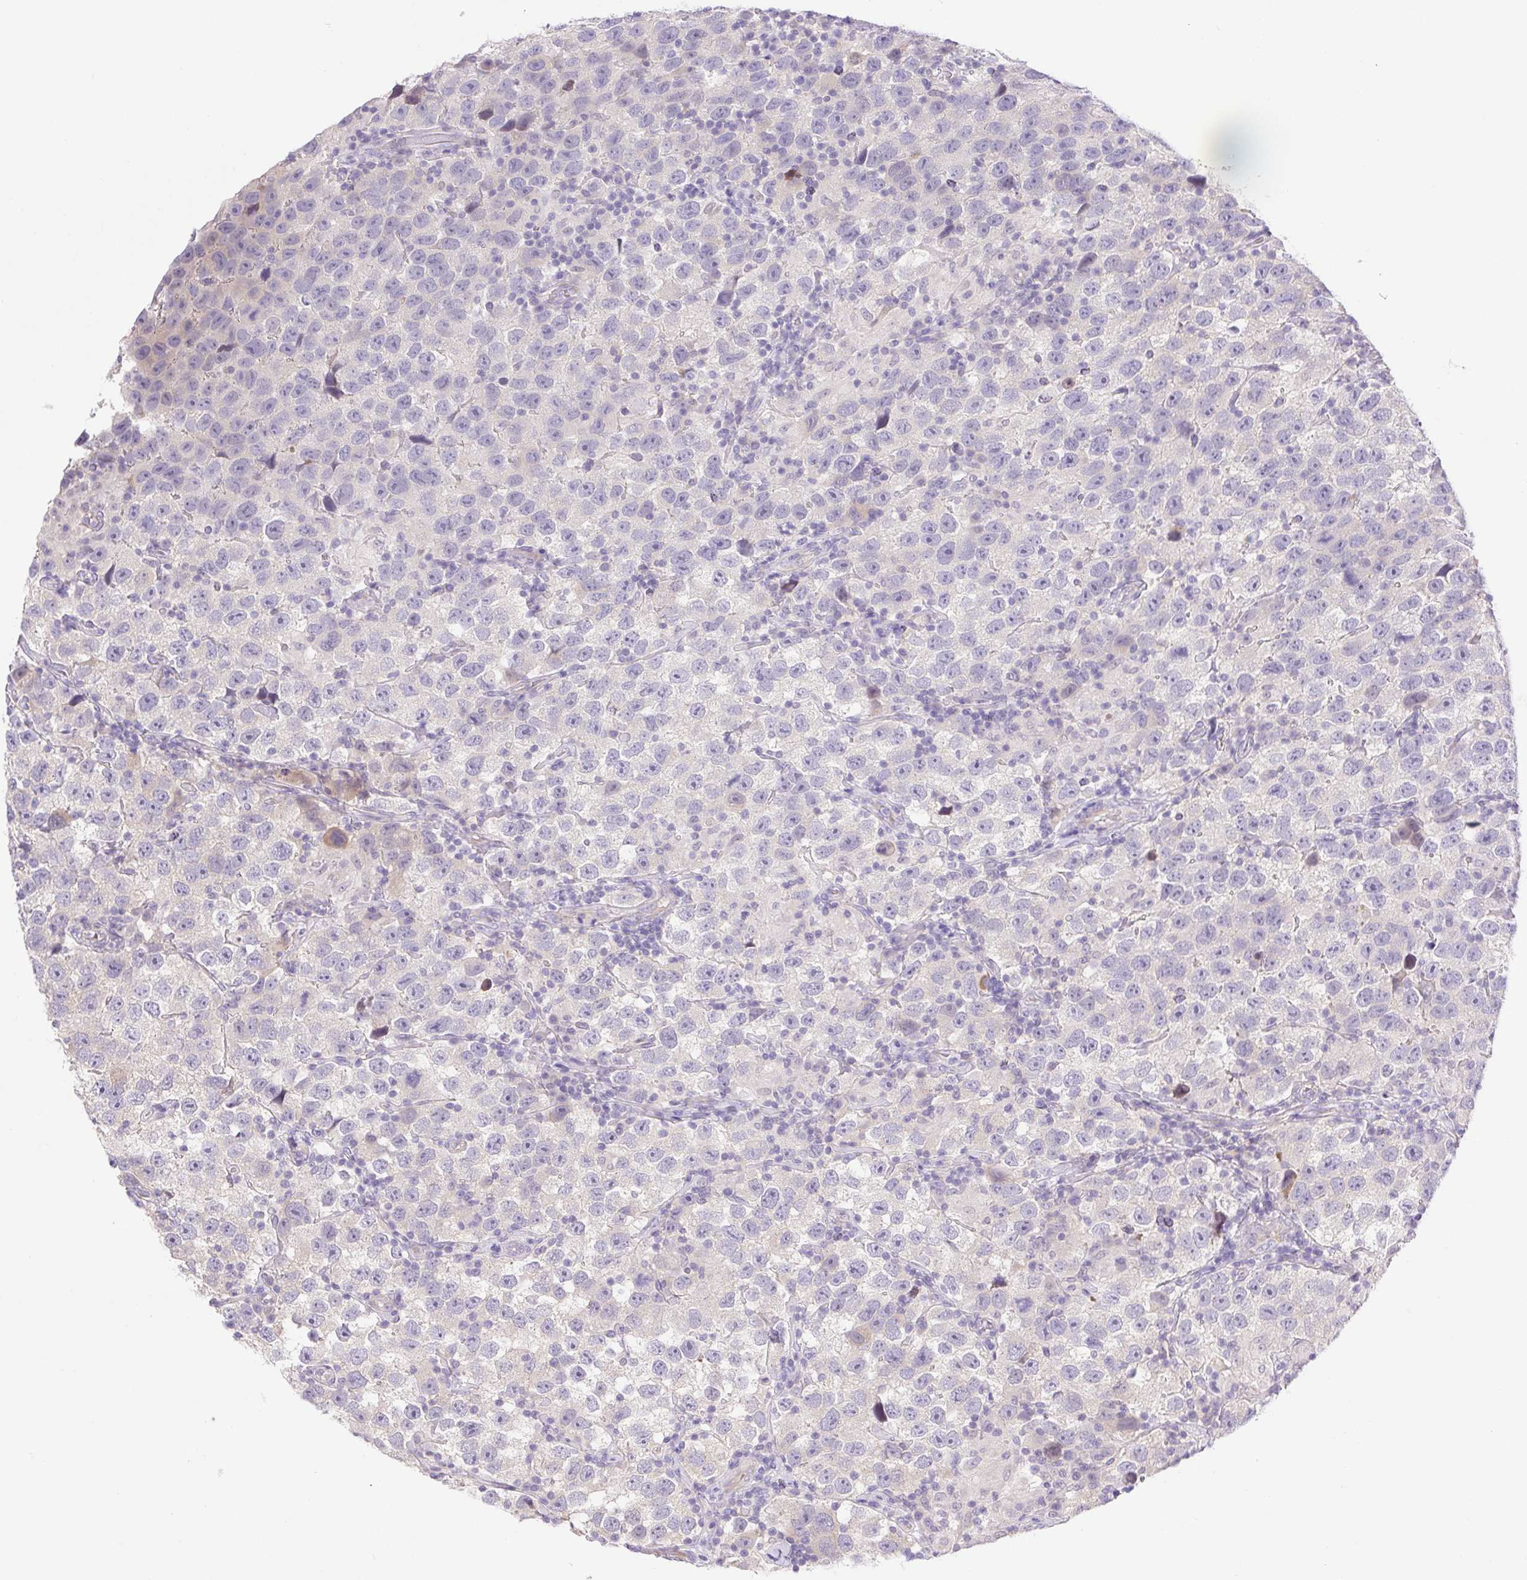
{"staining": {"intensity": "negative", "quantity": "none", "location": "none"}, "tissue": "testis cancer", "cell_type": "Tumor cells", "image_type": "cancer", "snomed": [{"axis": "morphology", "description": "Seminoma, NOS"}, {"axis": "topography", "description": "Testis"}], "caption": "Micrograph shows no protein expression in tumor cells of seminoma (testis) tissue.", "gene": "FAM177B", "patient": {"sex": "male", "age": 26}}